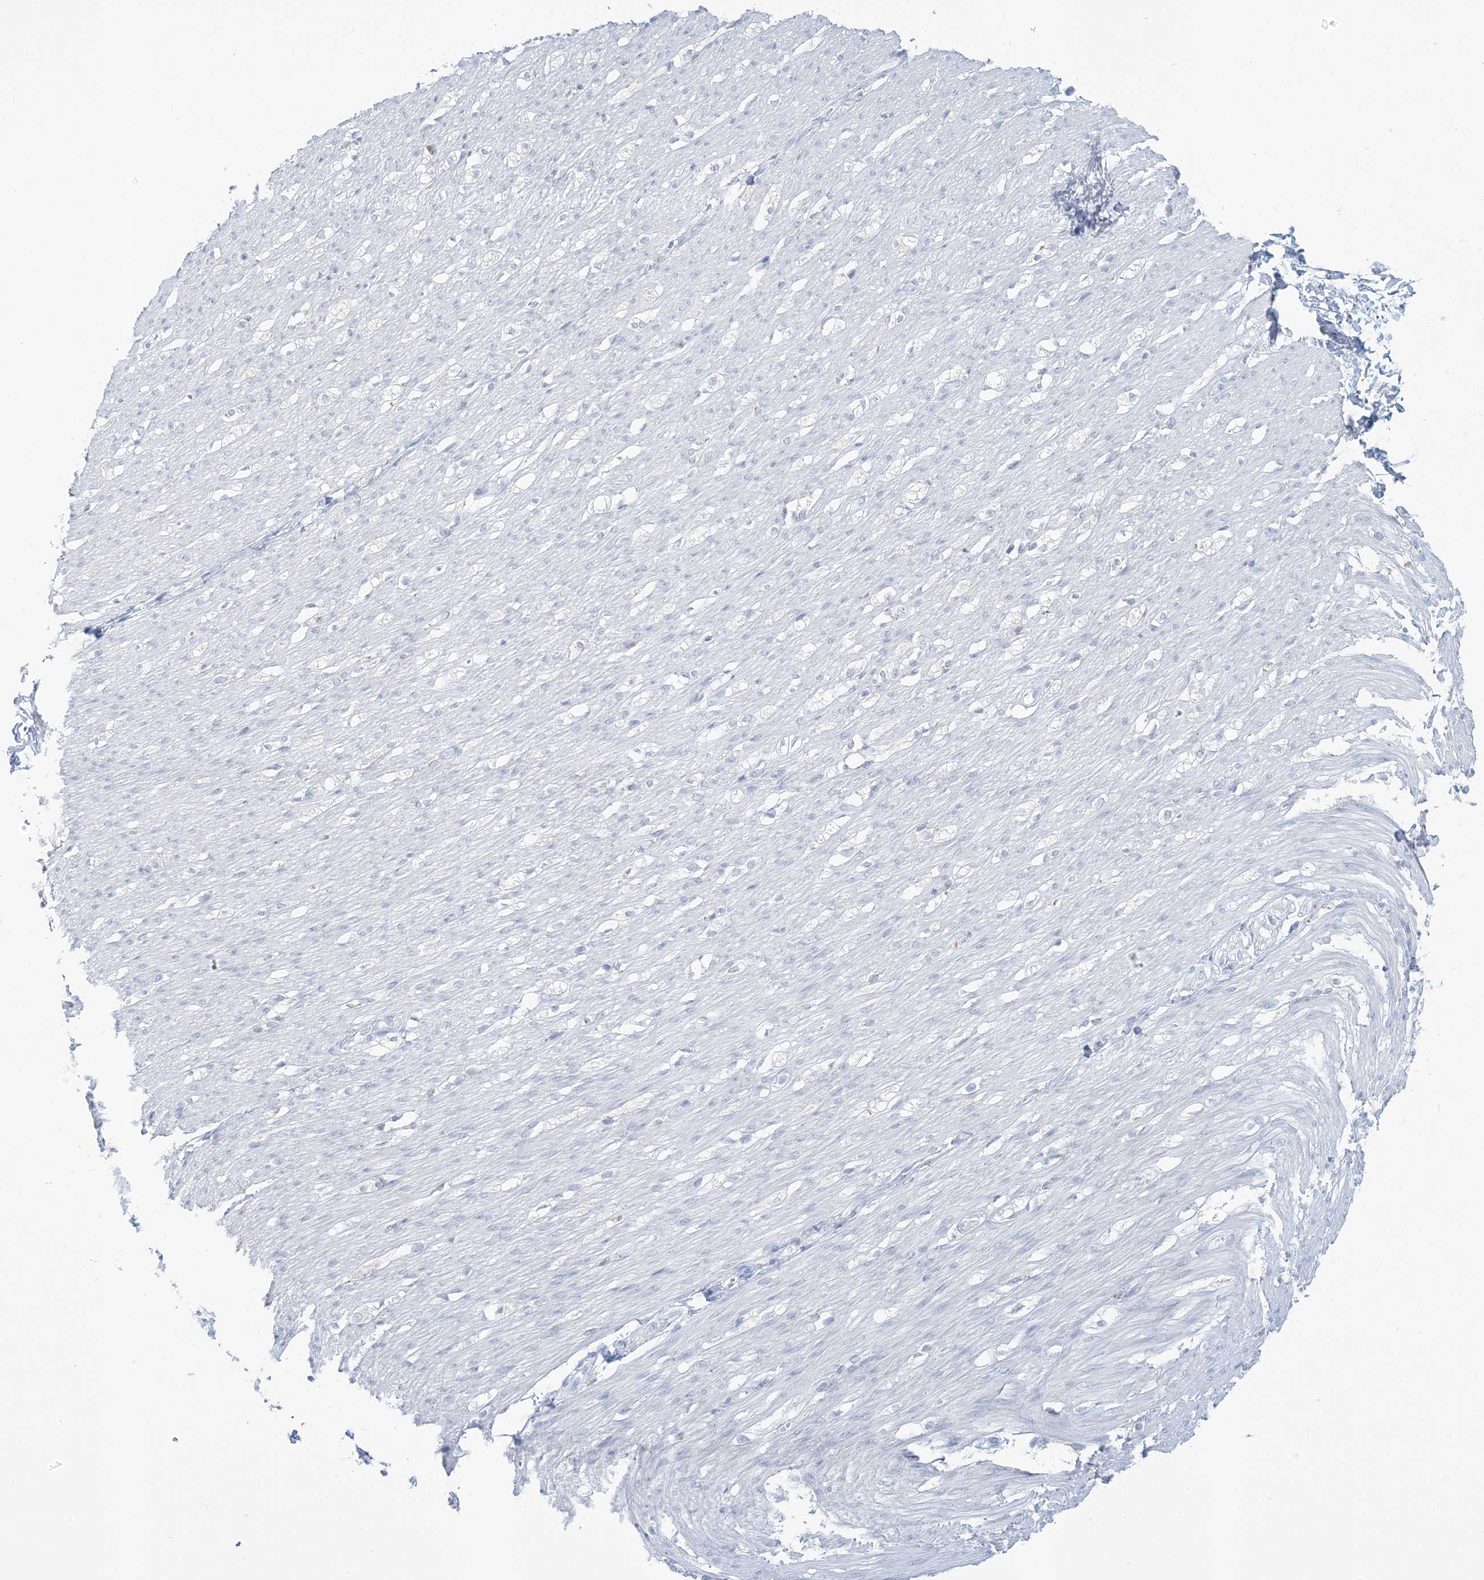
{"staining": {"intensity": "negative", "quantity": "none", "location": "none"}, "tissue": "smooth muscle", "cell_type": "Smooth muscle cells", "image_type": "normal", "snomed": [{"axis": "morphology", "description": "Normal tissue, NOS"}, {"axis": "morphology", "description": "Adenocarcinoma, NOS"}, {"axis": "topography", "description": "Colon"}, {"axis": "topography", "description": "Peripheral nerve tissue"}], "caption": "A histopathology image of human smooth muscle is negative for staining in smooth muscle cells.", "gene": "ZDHHC4", "patient": {"sex": "male", "age": 14}}